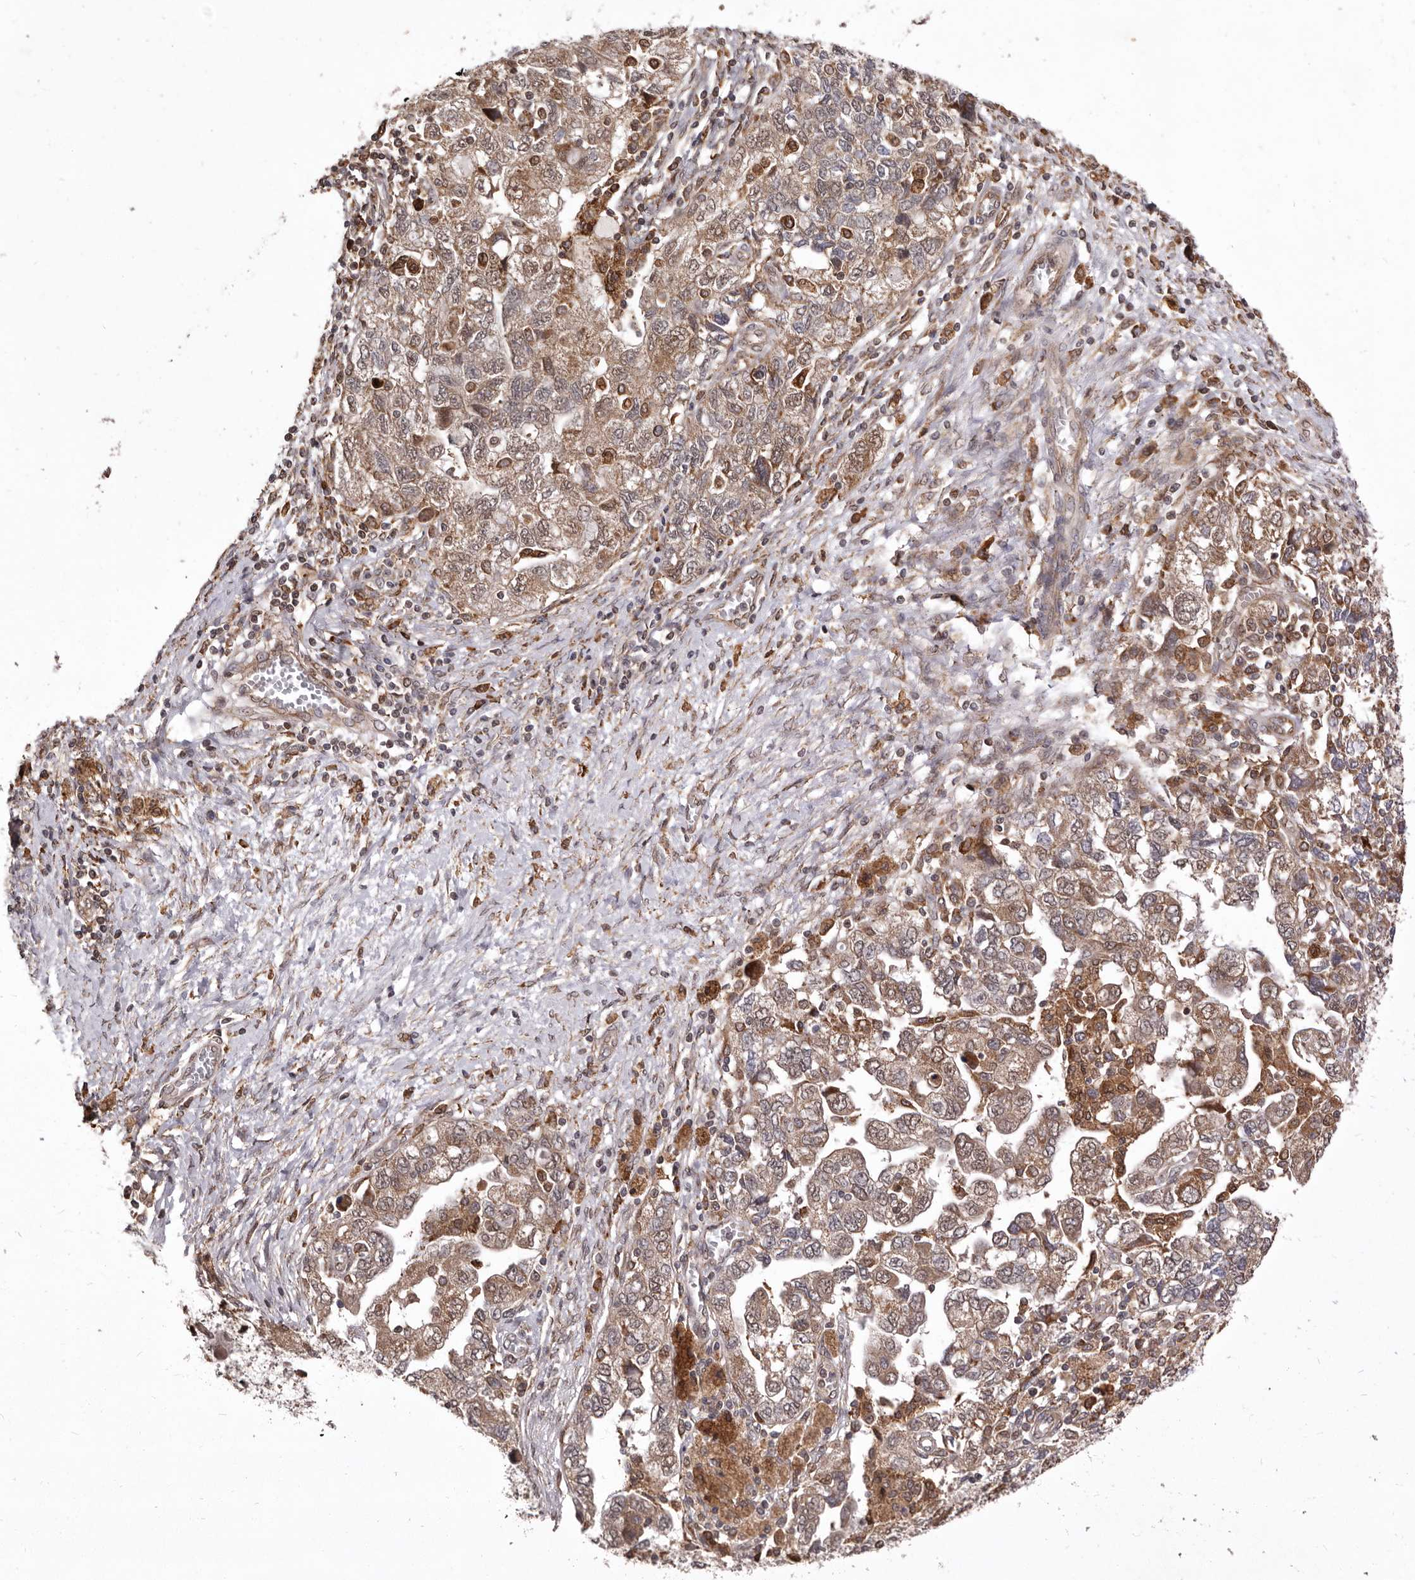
{"staining": {"intensity": "weak", "quantity": ">75%", "location": "cytoplasmic/membranous"}, "tissue": "ovarian cancer", "cell_type": "Tumor cells", "image_type": "cancer", "snomed": [{"axis": "morphology", "description": "Carcinoma, NOS"}, {"axis": "morphology", "description": "Cystadenocarcinoma, serous, NOS"}, {"axis": "topography", "description": "Ovary"}], "caption": "Immunohistochemical staining of serous cystadenocarcinoma (ovarian) displays weak cytoplasmic/membranous protein staining in about >75% of tumor cells.", "gene": "RRM2B", "patient": {"sex": "female", "age": 69}}